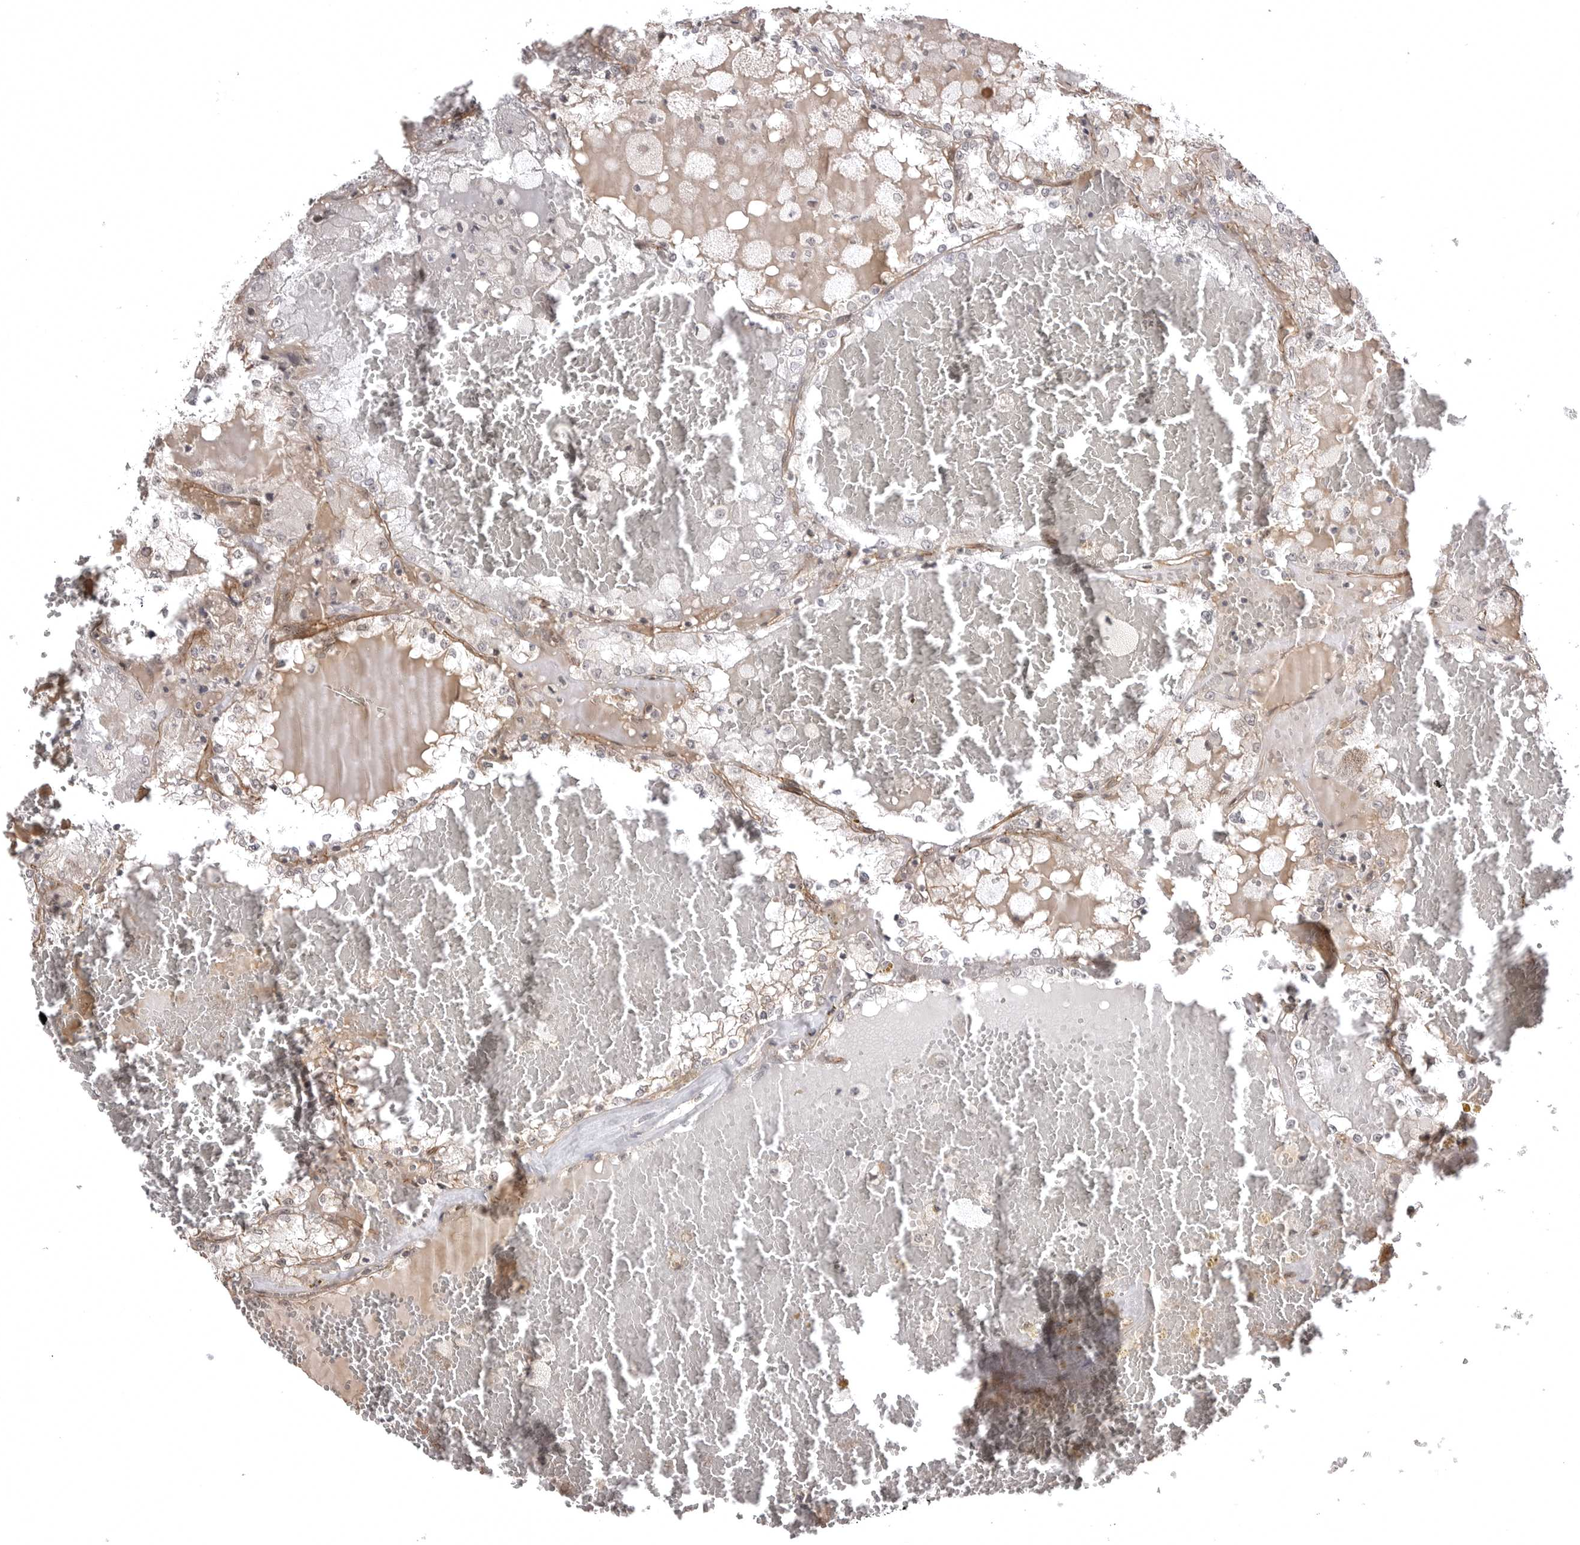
{"staining": {"intensity": "weak", "quantity": "<25%", "location": "cytoplasmic/membranous,nuclear"}, "tissue": "renal cancer", "cell_type": "Tumor cells", "image_type": "cancer", "snomed": [{"axis": "morphology", "description": "Adenocarcinoma, NOS"}, {"axis": "topography", "description": "Kidney"}], "caption": "Photomicrograph shows no protein expression in tumor cells of renal adenocarcinoma tissue.", "gene": "SORBS1", "patient": {"sex": "female", "age": 56}}